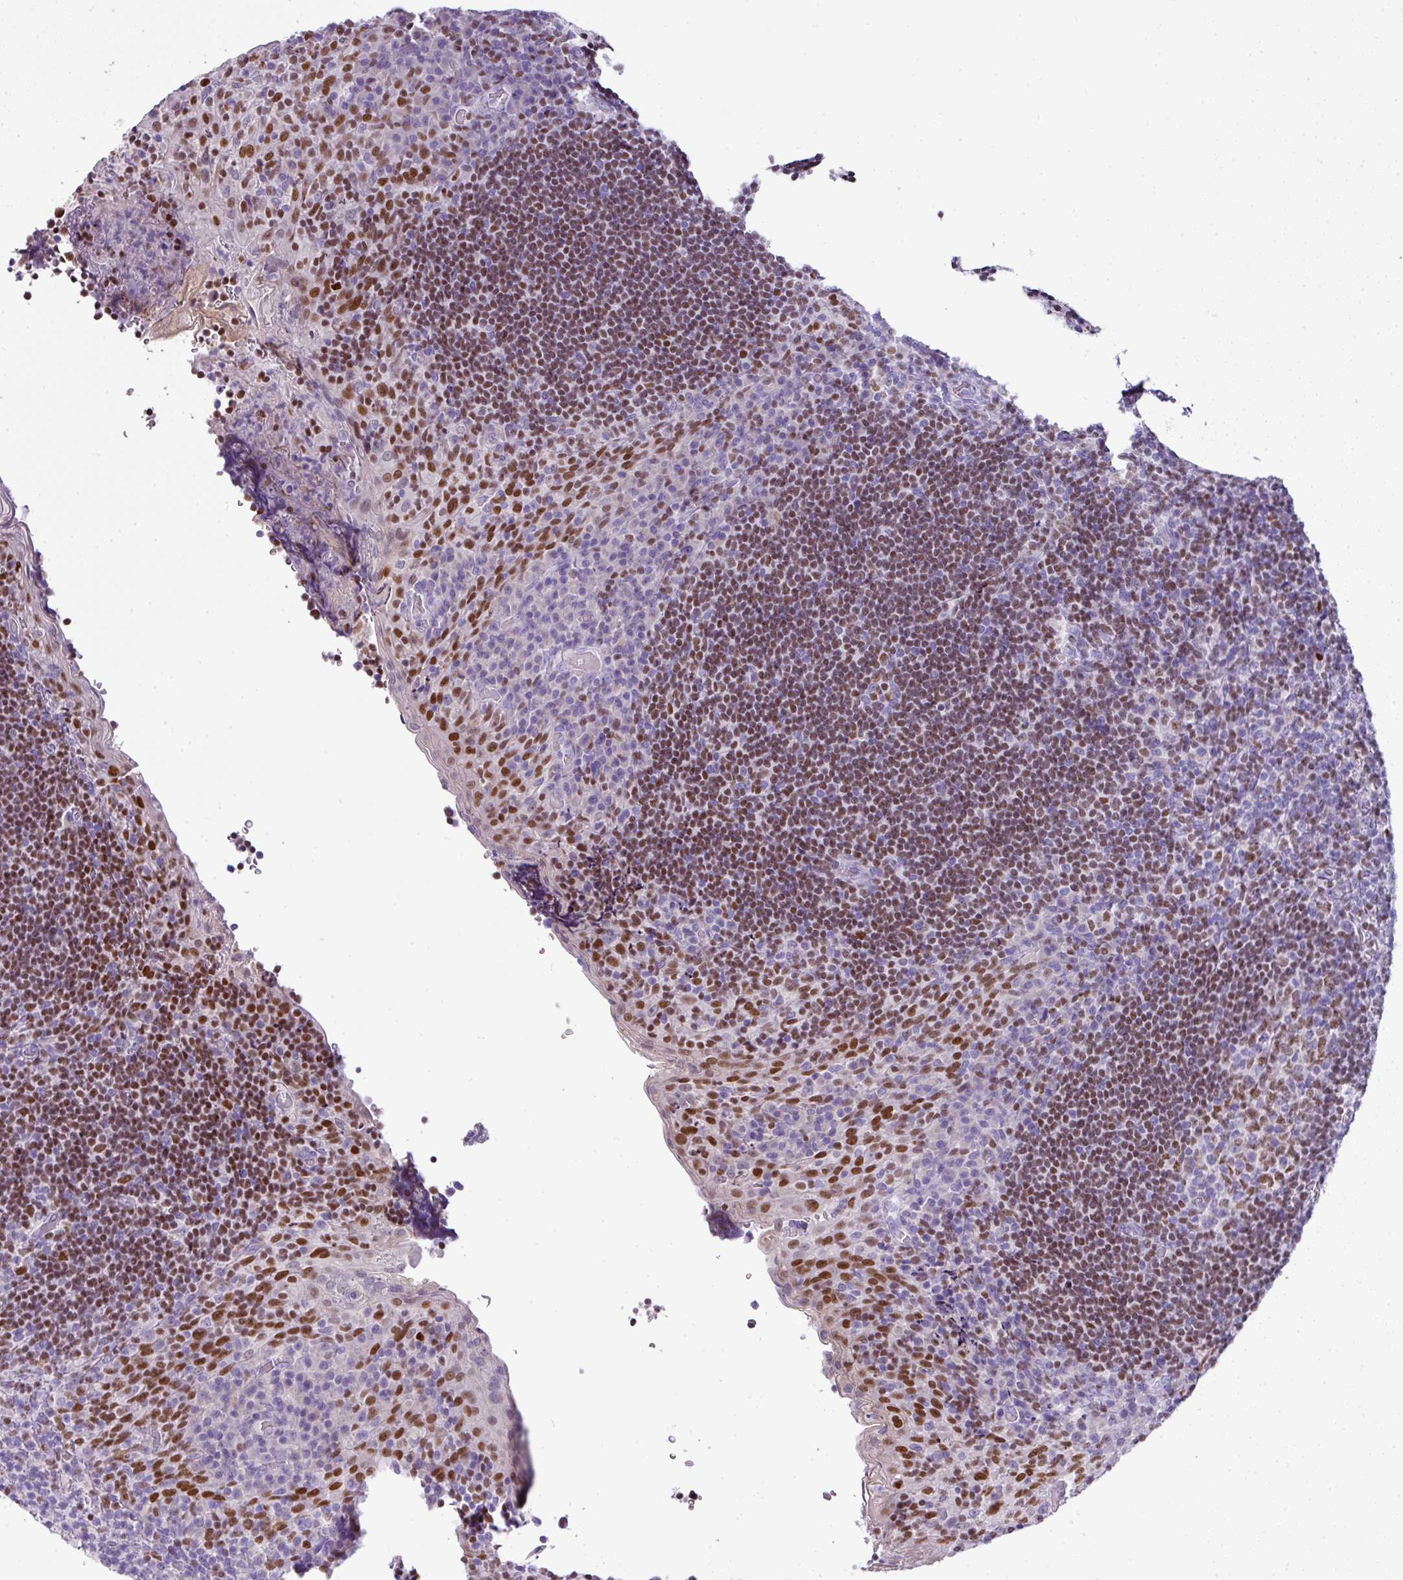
{"staining": {"intensity": "weak", "quantity": ">75%", "location": "nuclear"}, "tissue": "tonsil", "cell_type": "Germinal center cells", "image_type": "normal", "snomed": [{"axis": "morphology", "description": "Normal tissue, NOS"}, {"axis": "topography", "description": "Tonsil"}], "caption": "Tonsil stained for a protein (brown) reveals weak nuclear positive staining in approximately >75% of germinal center cells.", "gene": "BCL11A", "patient": {"sex": "male", "age": 17}}